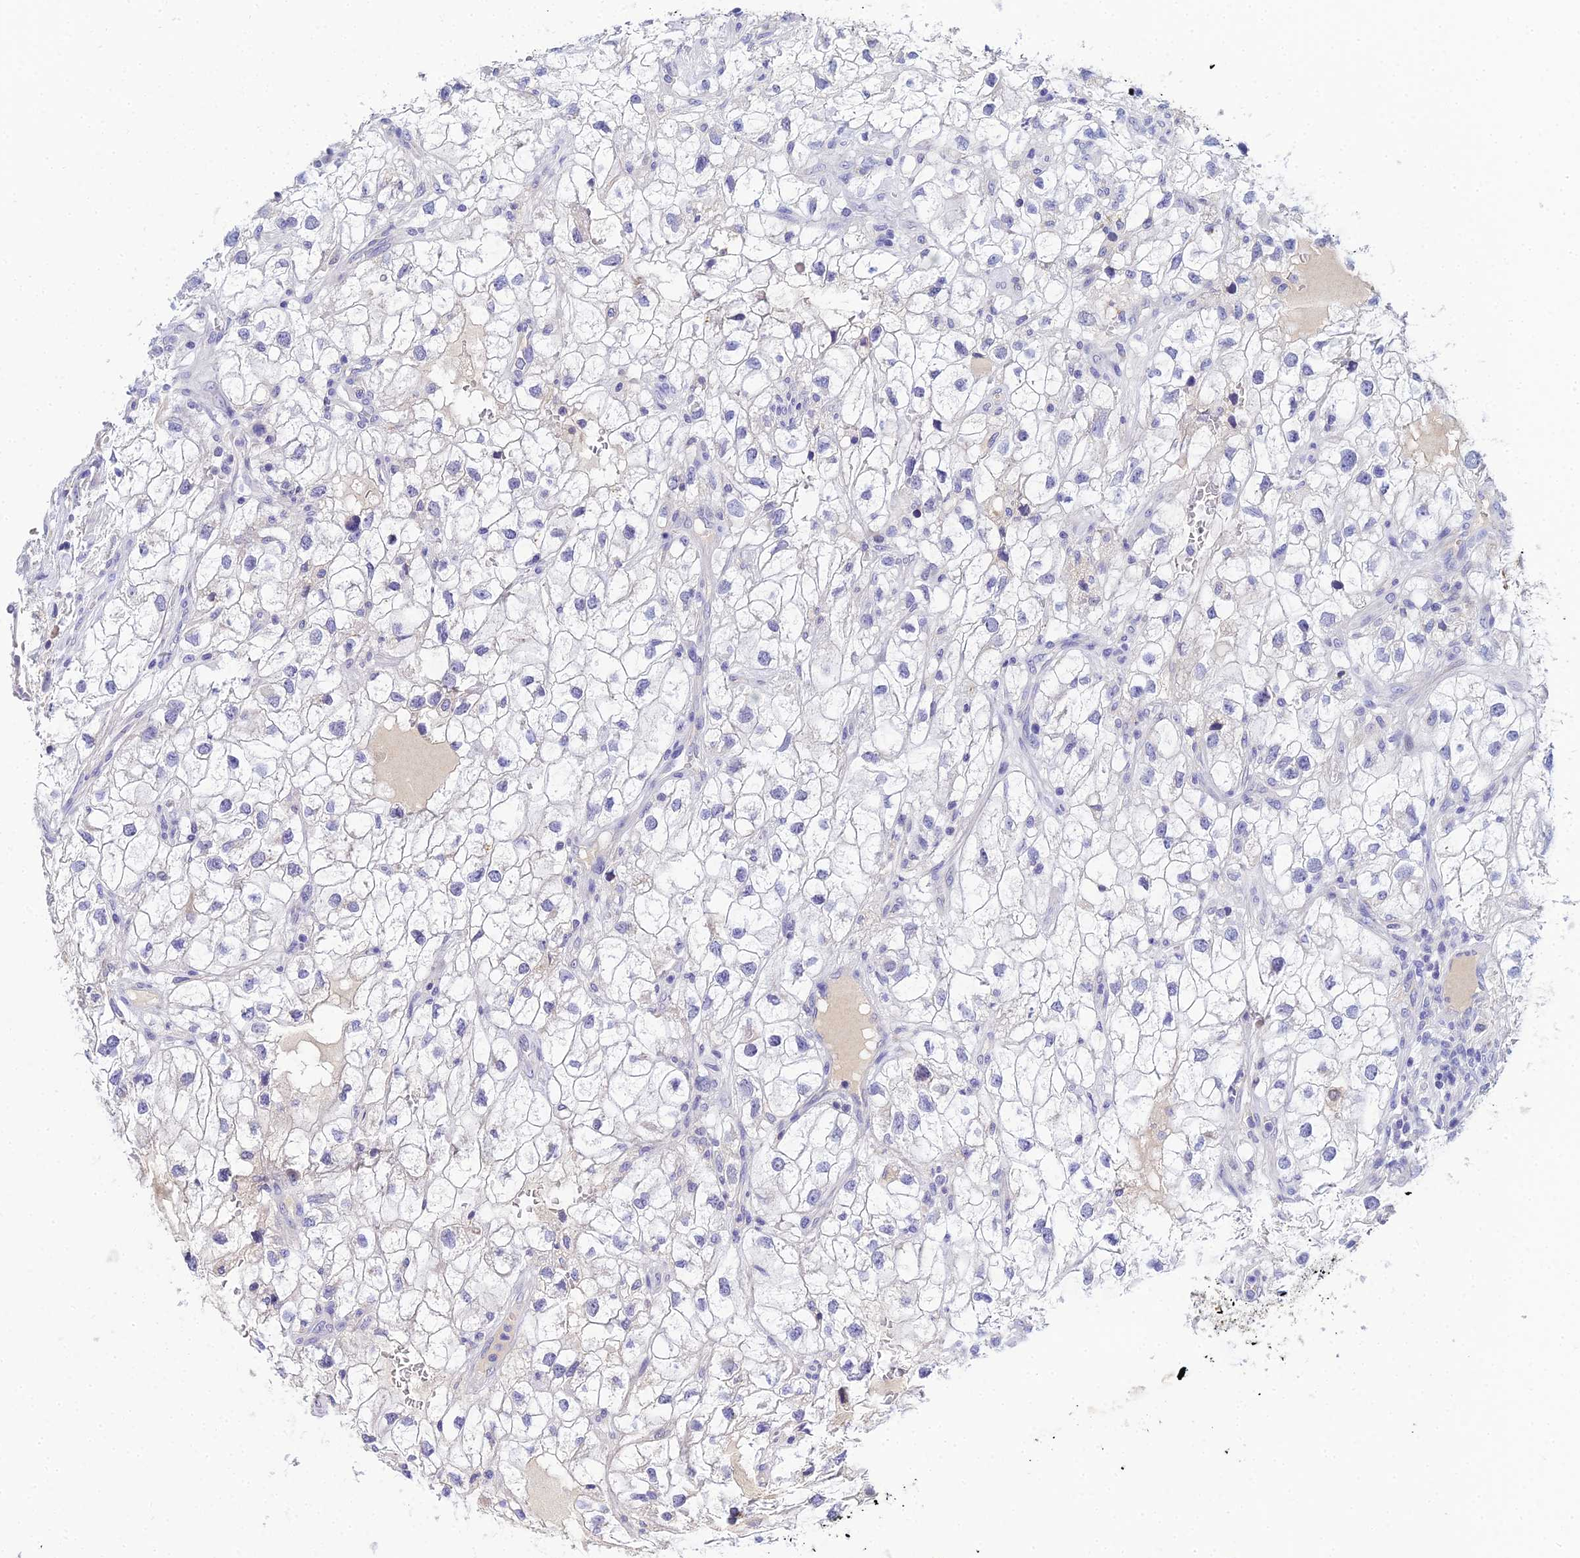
{"staining": {"intensity": "negative", "quantity": "none", "location": "none"}, "tissue": "renal cancer", "cell_type": "Tumor cells", "image_type": "cancer", "snomed": [{"axis": "morphology", "description": "Adenocarcinoma, NOS"}, {"axis": "topography", "description": "Kidney"}], "caption": "Protein analysis of renal cancer shows no significant staining in tumor cells.", "gene": "ZXDA", "patient": {"sex": "male", "age": 59}}